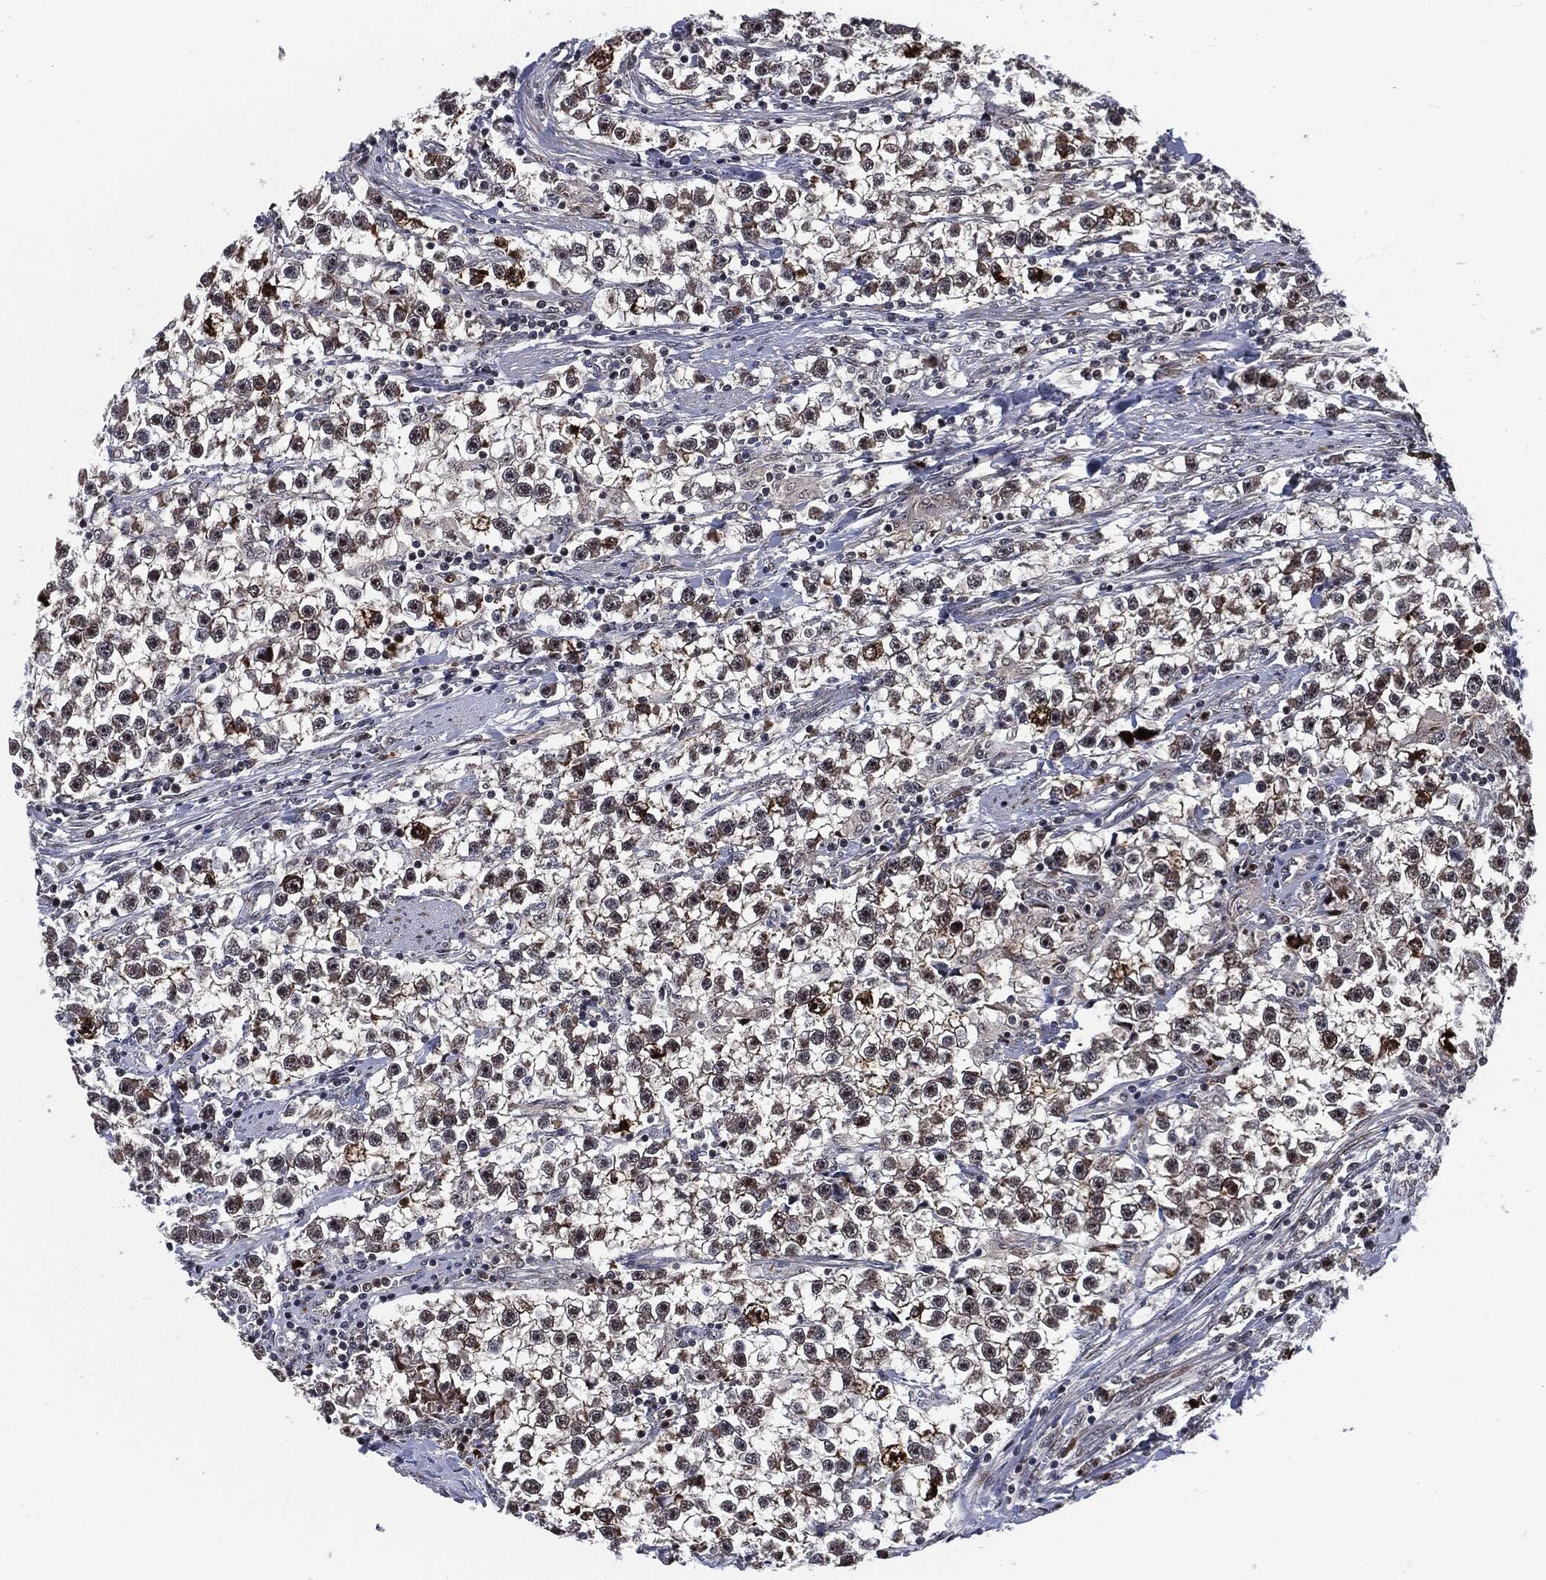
{"staining": {"intensity": "strong", "quantity": "<25%", "location": "nuclear"}, "tissue": "testis cancer", "cell_type": "Tumor cells", "image_type": "cancer", "snomed": [{"axis": "morphology", "description": "Seminoma, NOS"}, {"axis": "topography", "description": "Testis"}], "caption": "Brown immunohistochemical staining in human seminoma (testis) reveals strong nuclear positivity in approximately <25% of tumor cells.", "gene": "AKT2", "patient": {"sex": "male", "age": 59}}